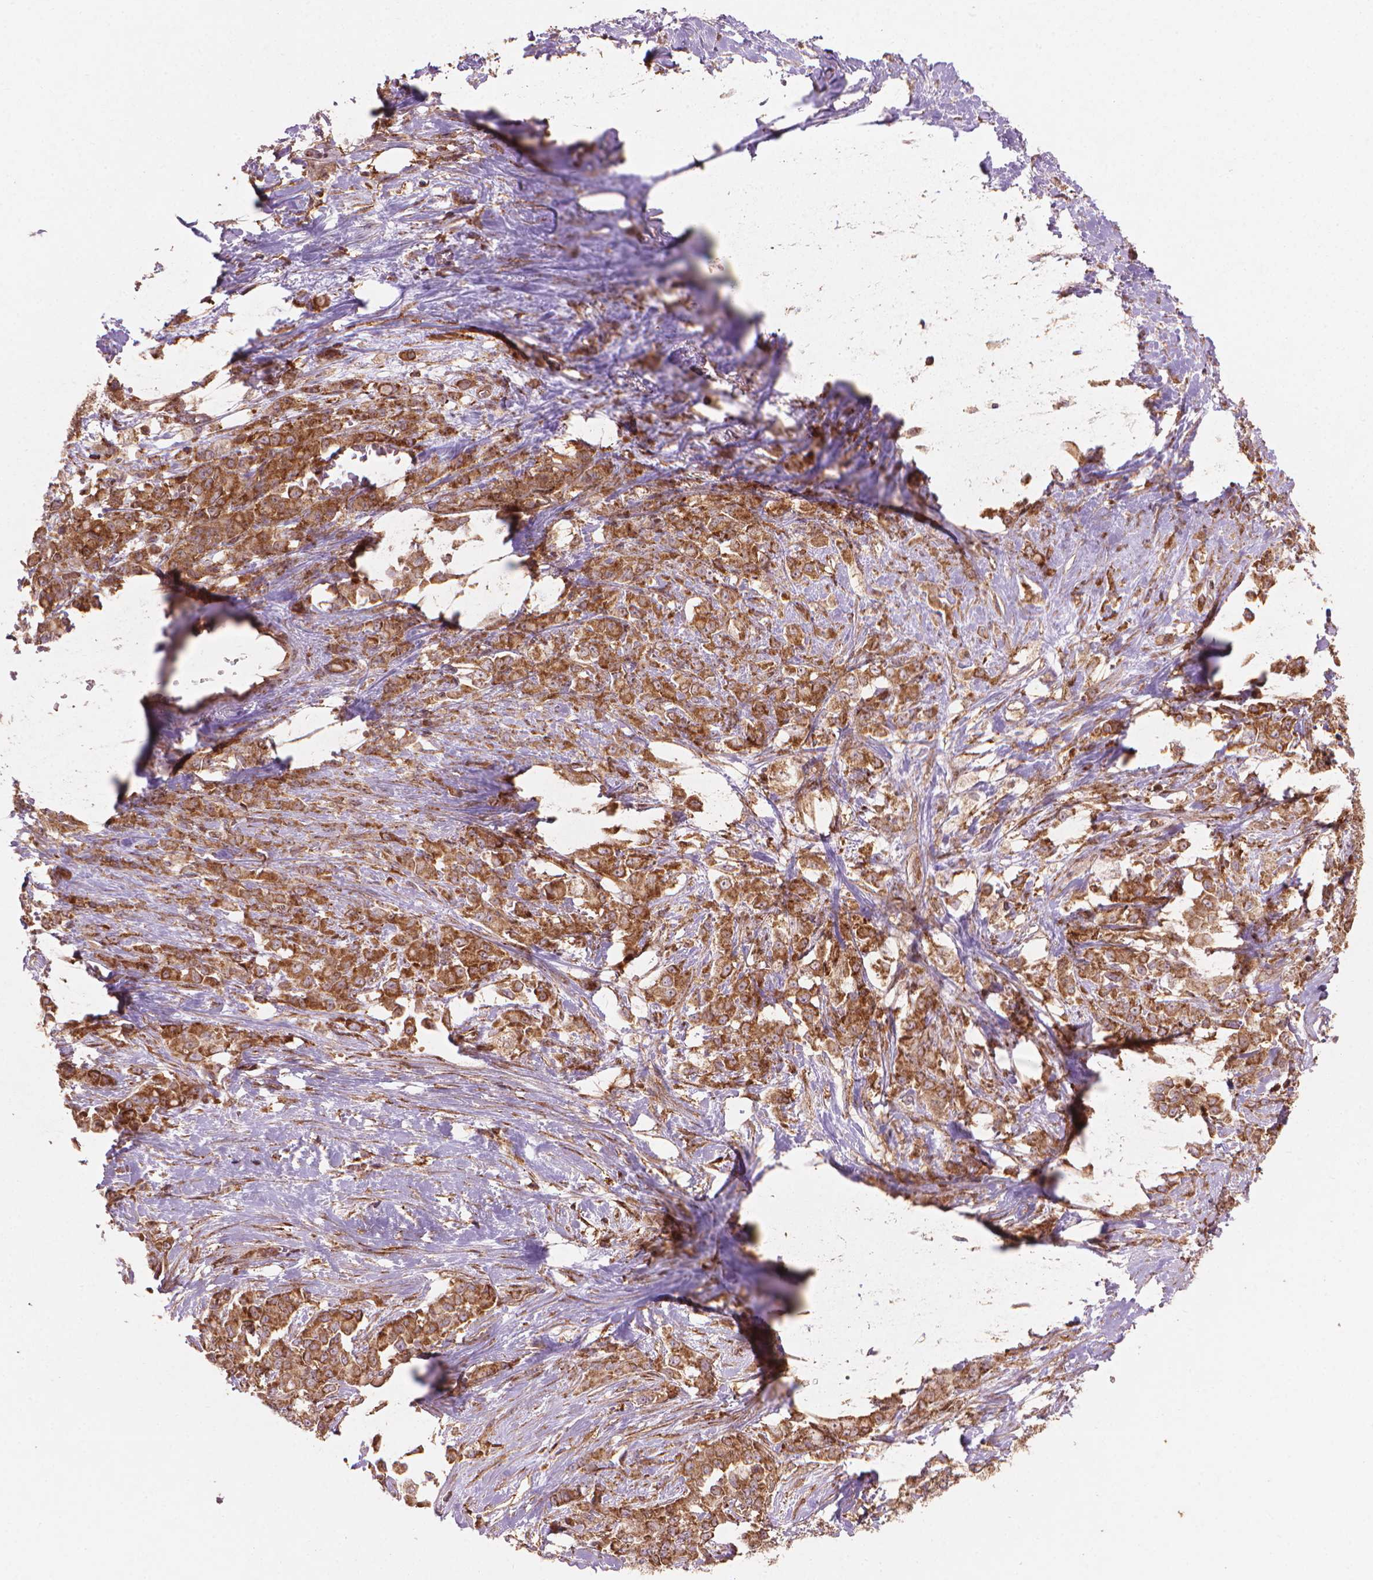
{"staining": {"intensity": "moderate", "quantity": ">75%", "location": "cytoplasmic/membranous"}, "tissue": "stomach cancer", "cell_type": "Tumor cells", "image_type": "cancer", "snomed": [{"axis": "morphology", "description": "Adenocarcinoma, NOS"}, {"axis": "topography", "description": "Stomach"}], "caption": "Immunohistochemical staining of human stomach adenocarcinoma exhibits medium levels of moderate cytoplasmic/membranous positivity in approximately >75% of tumor cells.", "gene": "VARS2", "patient": {"sex": "female", "age": 76}}